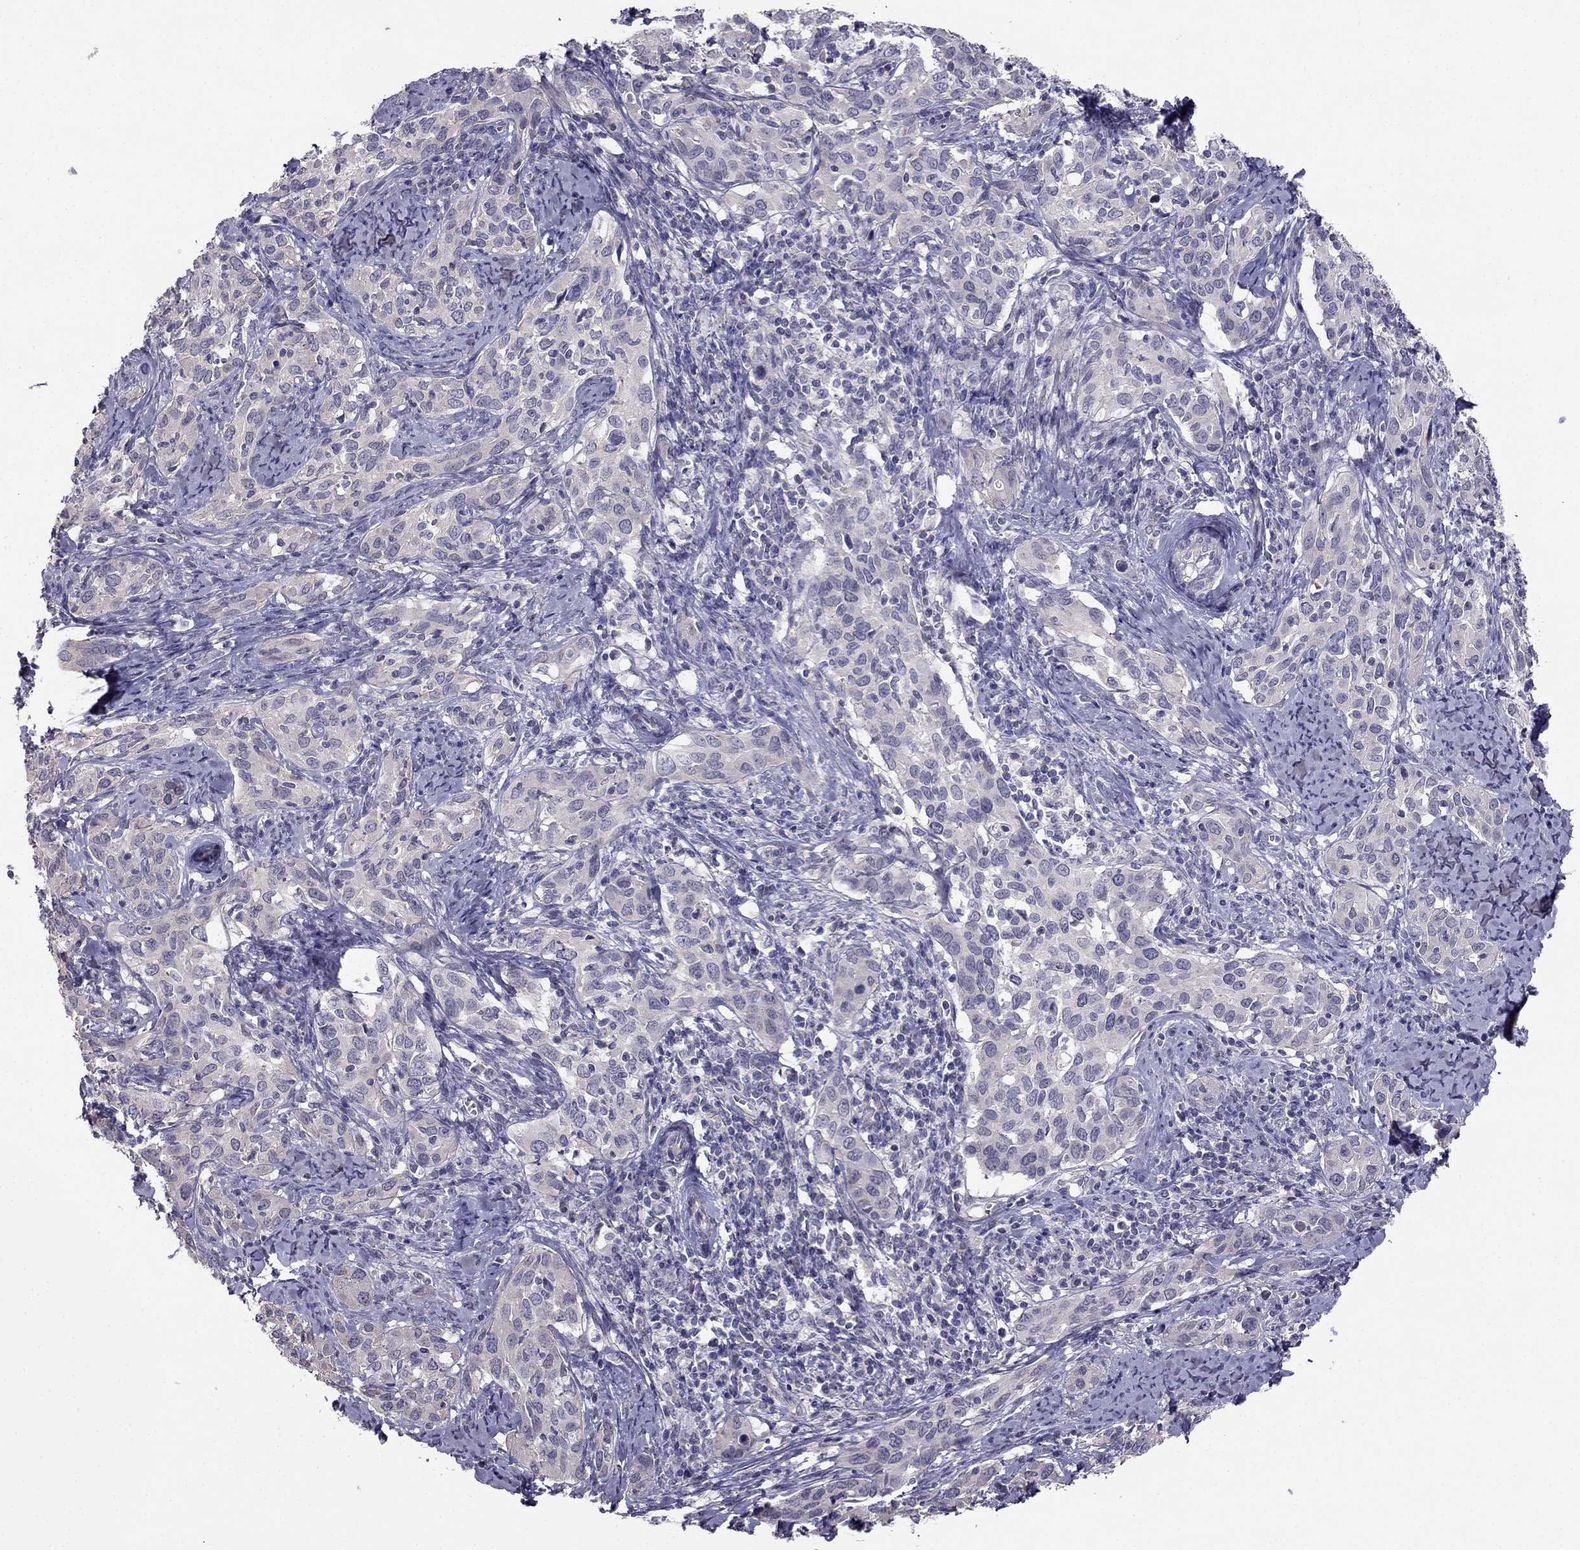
{"staining": {"intensity": "negative", "quantity": "none", "location": "none"}, "tissue": "cervical cancer", "cell_type": "Tumor cells", "image_type": "cancer", "snomed": [{"axis": "morphology", "description": "Squamous cell carcinoma, NOS"}, {"axis": "topography", "description": "Cervix"}], "caption": "Protein analysis of cervical squamous cell carcinoma displays no significant staining in tumor cells.", "gene": "HSFX1", "patient": {"sex": "female", "age": 51}}